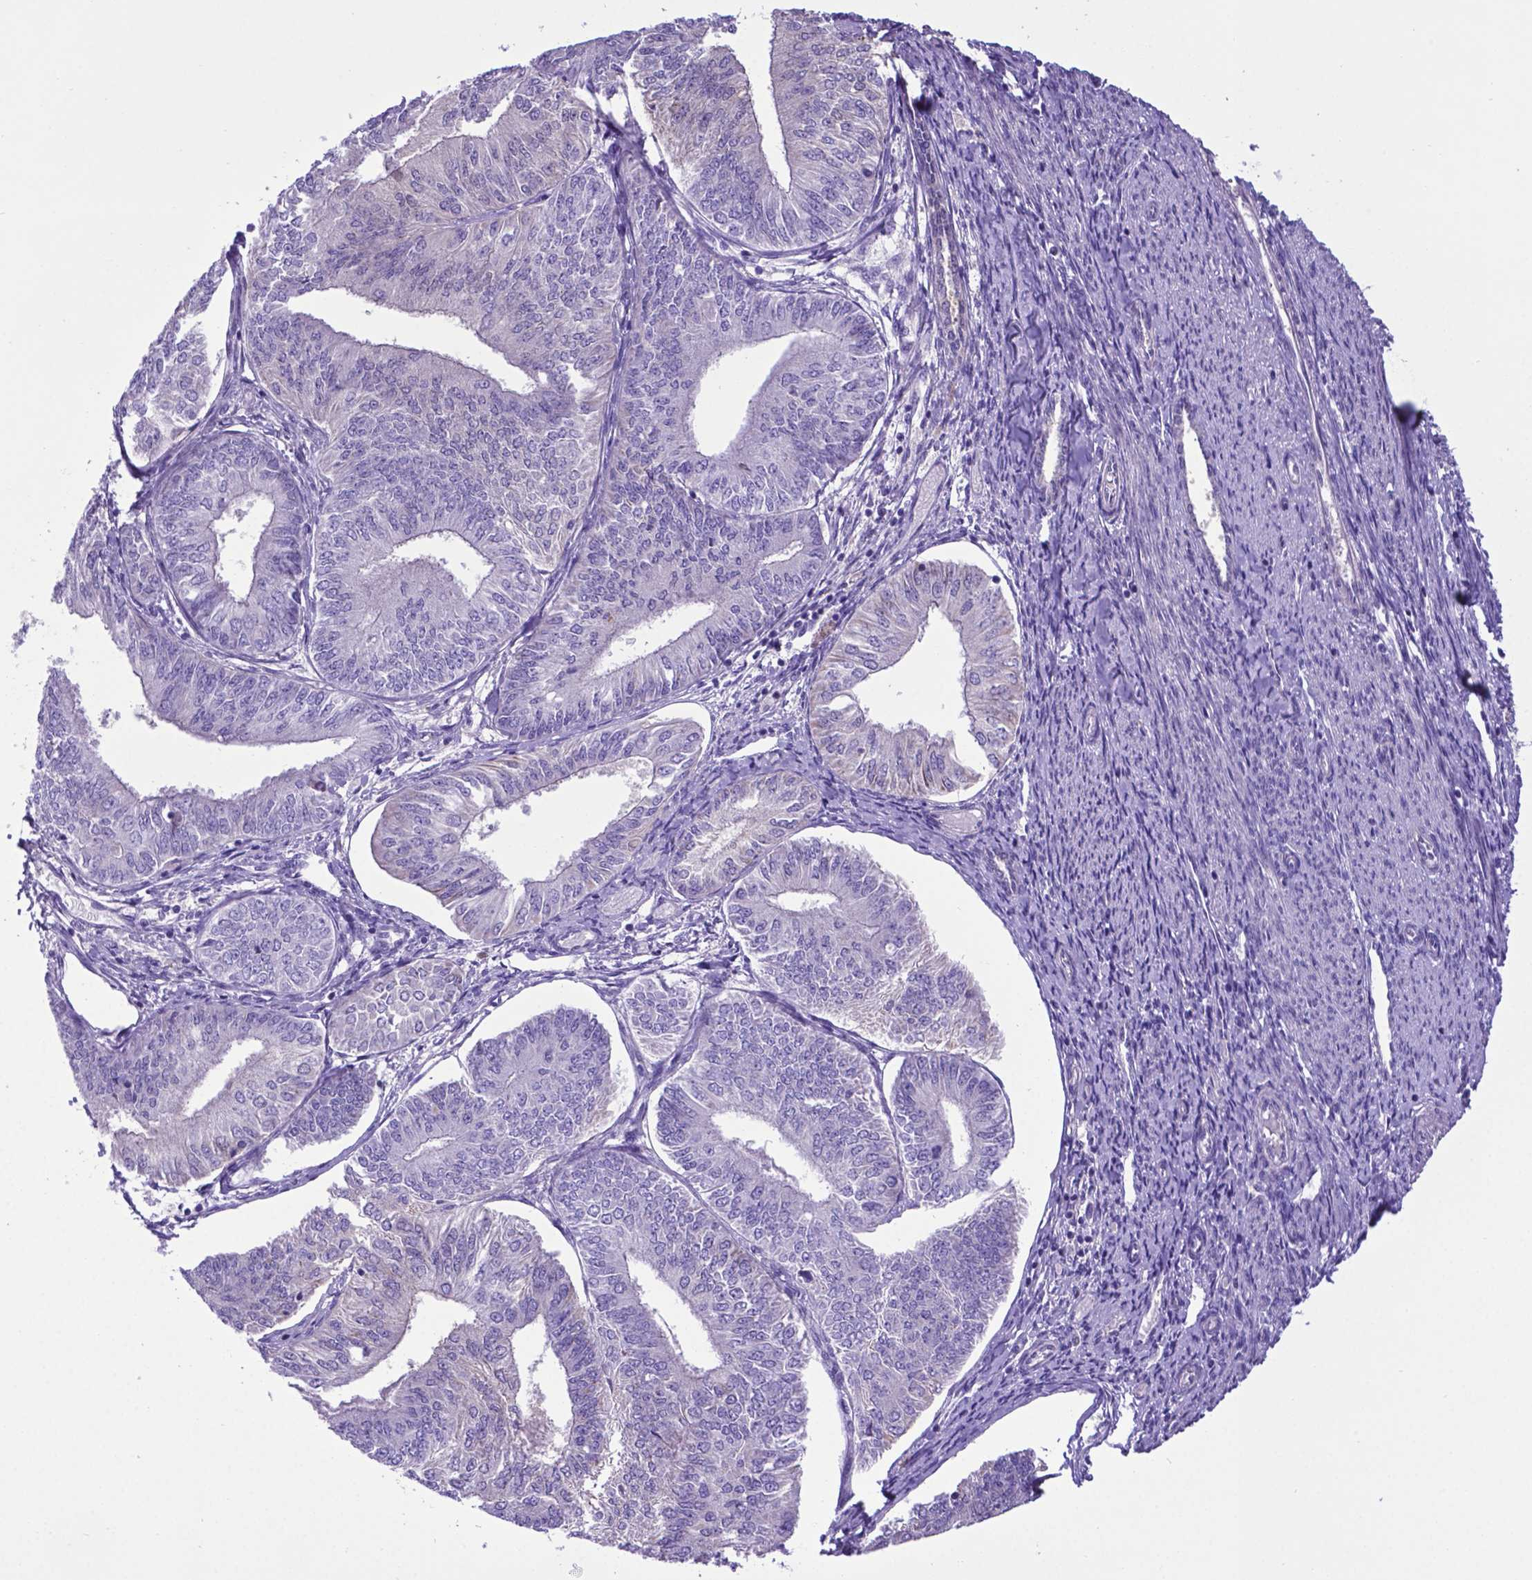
{"staining": {"intensity": "negative", "quantity": "none", "location": "none"}, "tissue": "endometrial cancer", "cell_type": "Tumor cells", "image_type": "cancer", "snomed": [{"axis": "morphology", "description": "Adenocarcinoma, NOS"}, {"axis": "topography", "description": "Endometrium"}], "caption": "The histopathology image reveals no staining of tumor cells in endometrial adenocarcinoma.", "gene": "ADRA2B", "patient": {"sex": "female", "age": 58}}